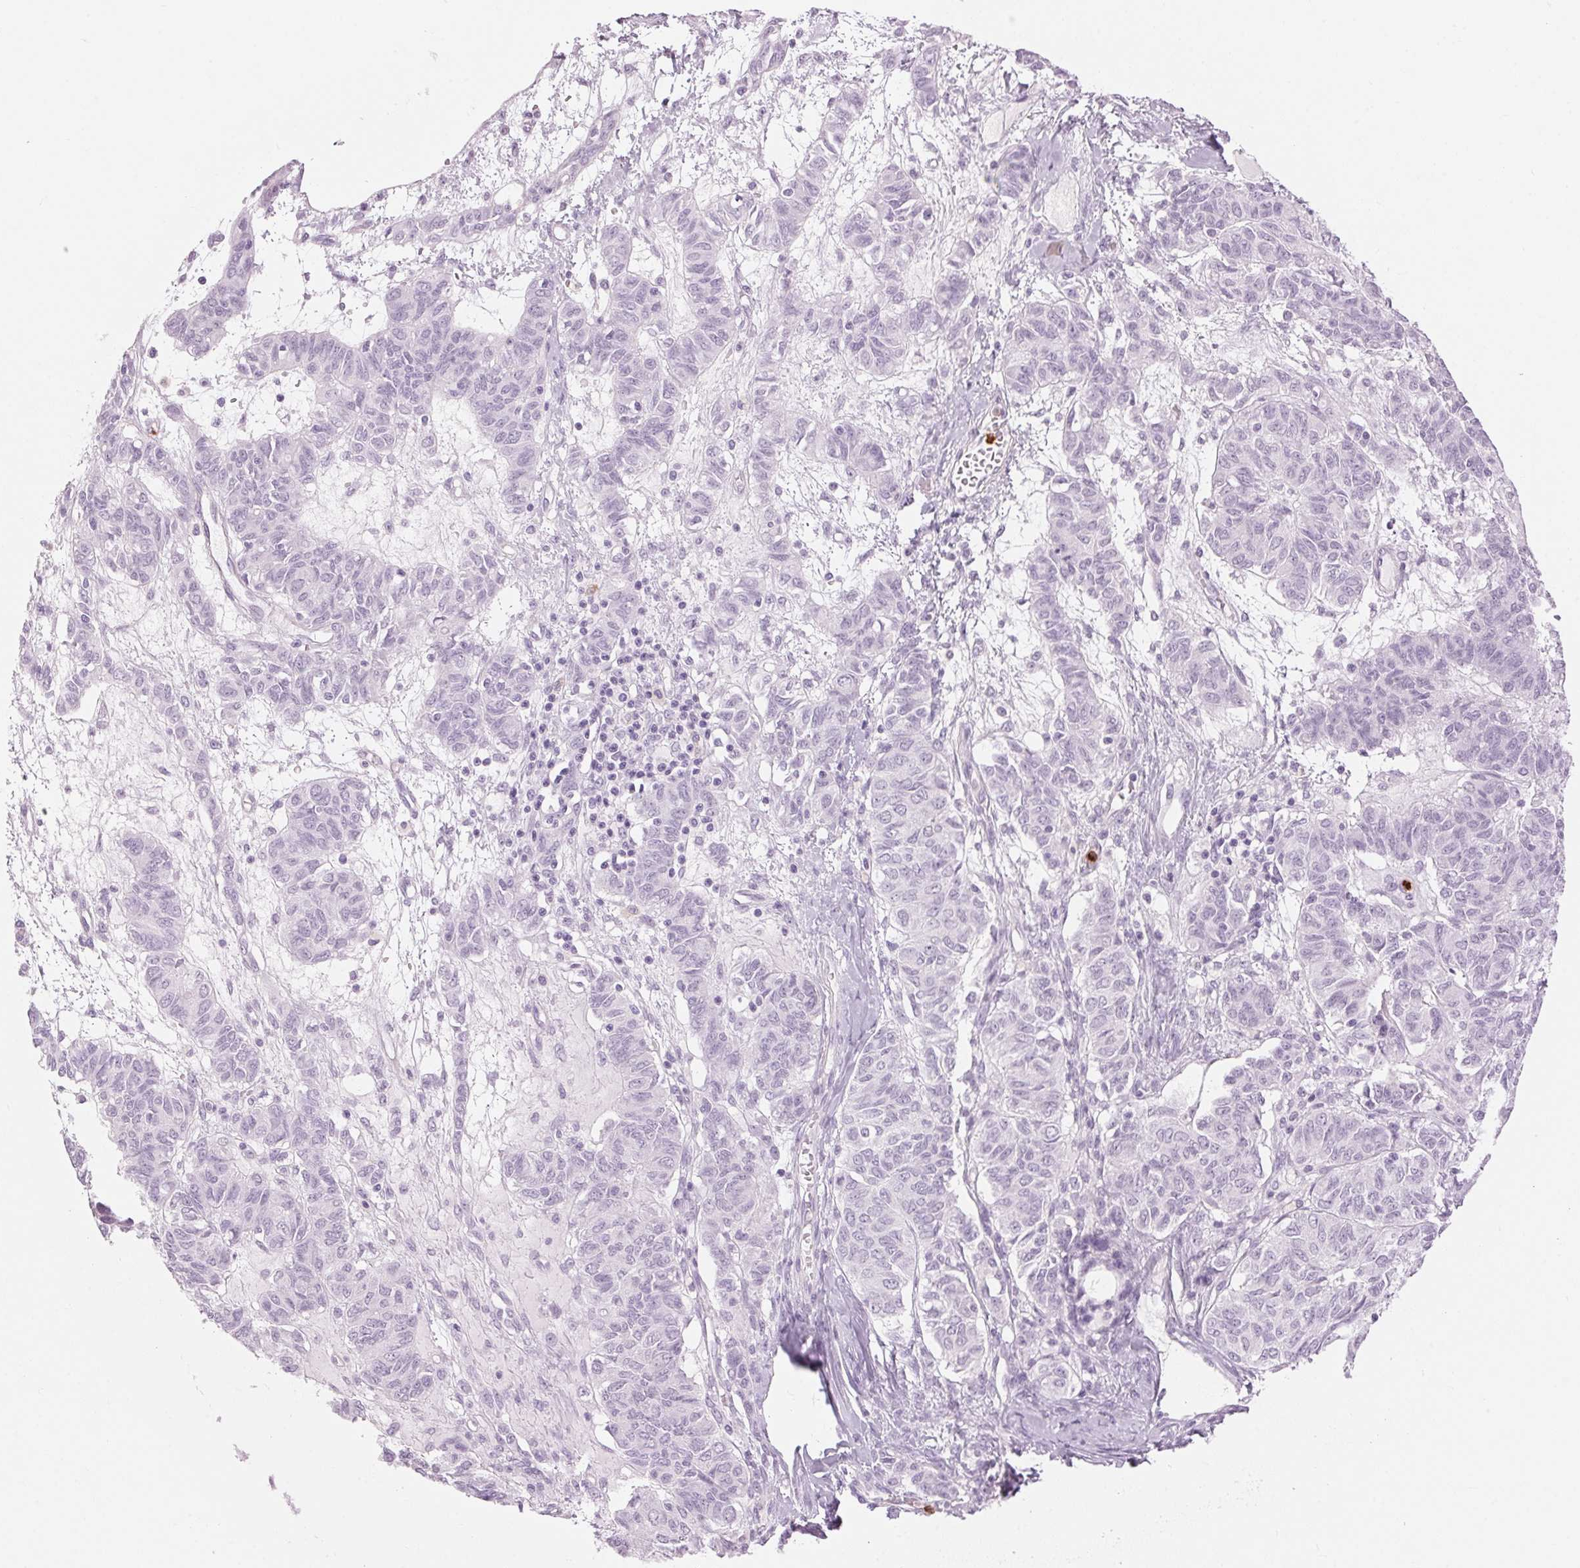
{"staining": {"intensity": "negative", "quantity": "none", "location": "none"}, "tissue": "ovarian cancer", "cell_type": "Tumor cells", "image_type": "cancer", "snomed": [{"axis": "morphology", "description": "Carcinoma, endometroid"}, {"axis": "topography", "description": "Ovary"}], "caption": "Tumor cells show no significant protein expression in ovarian endometroid carcinoma. Brightfield microscopy of IHC stained with DAB (3,3'-diaminobenzidine) (brown) and hematoxylin (blue), captured at high magnification.", "gene": "KLK7", "patient": {"sex": "female", "age": 80}}